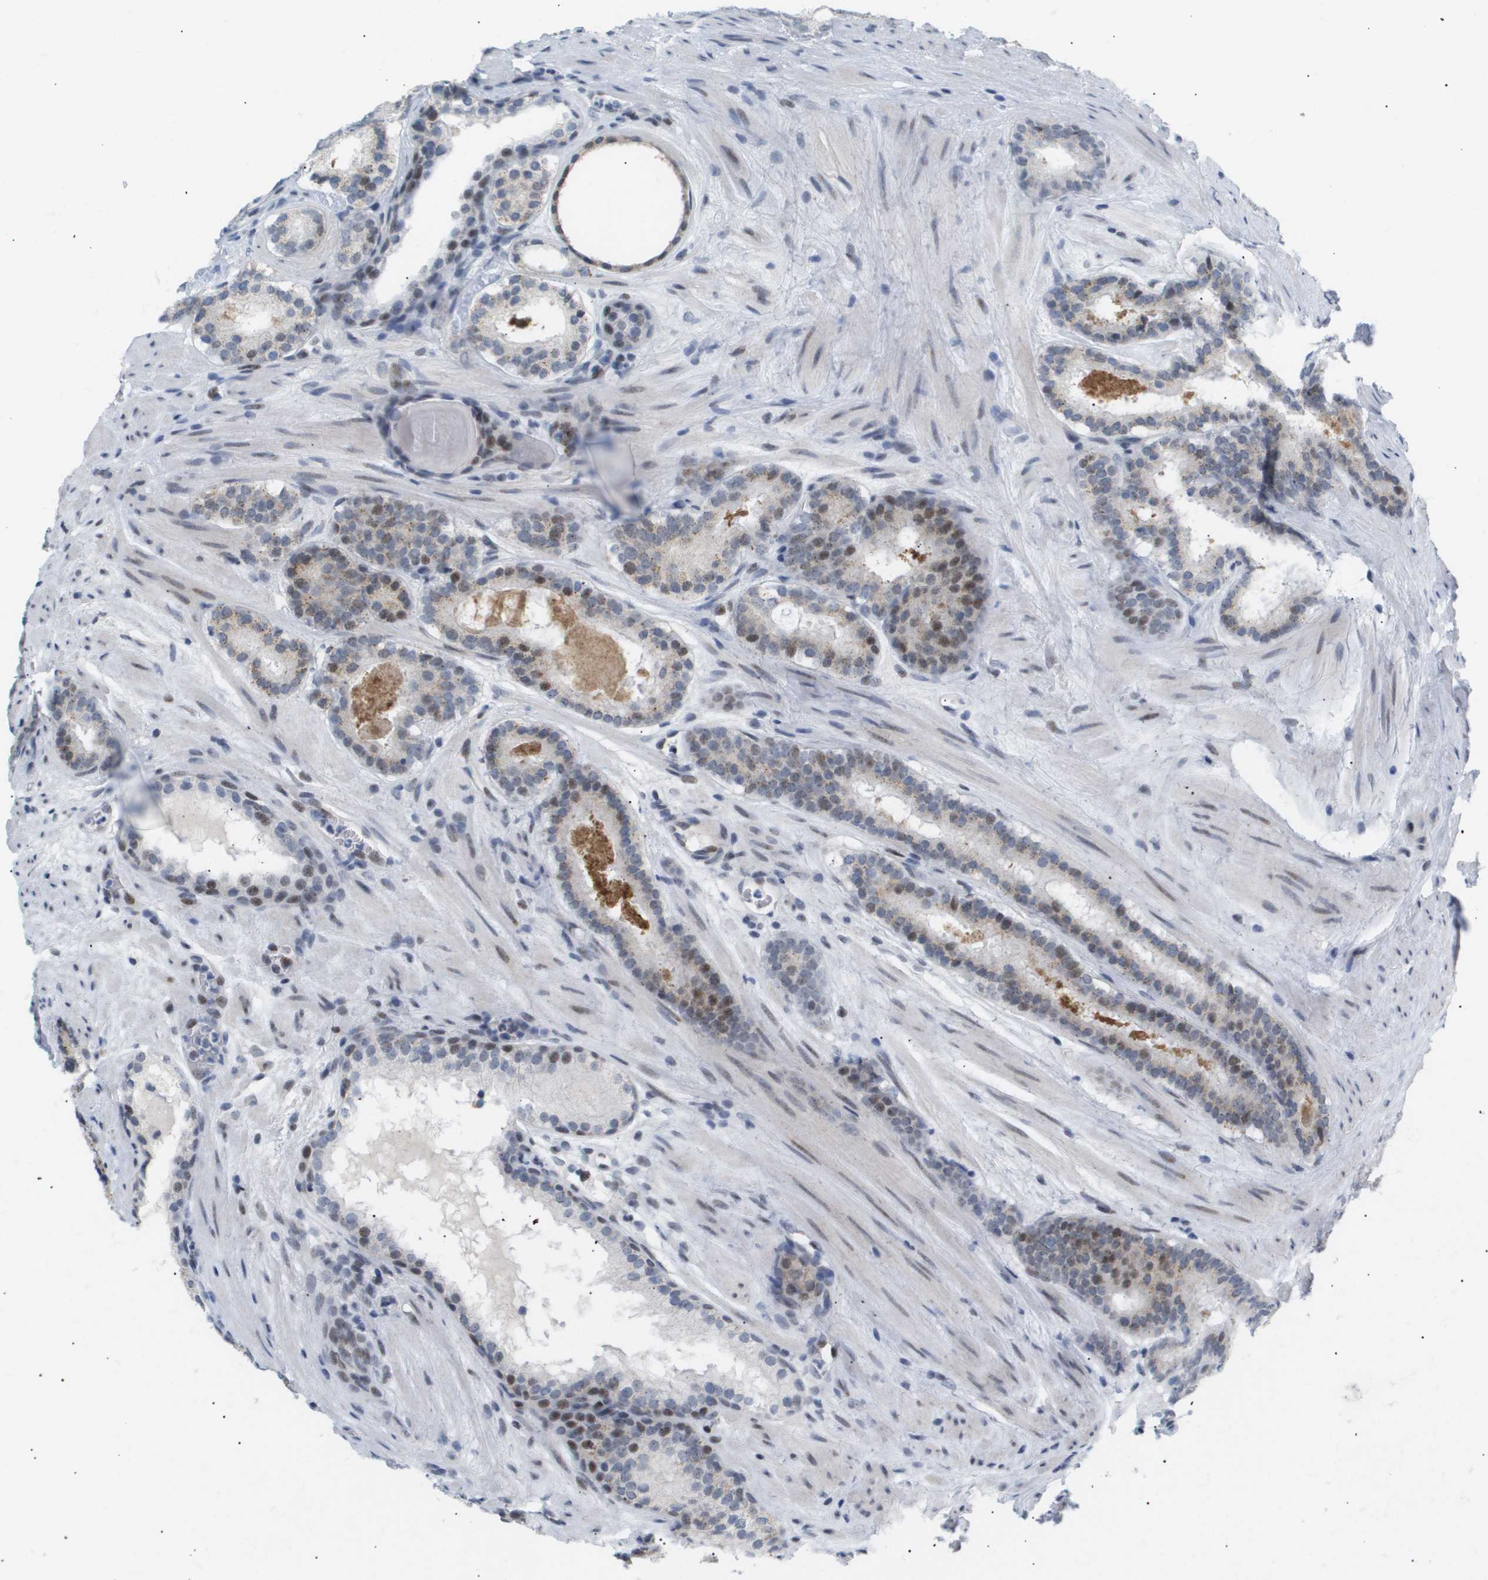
{"staining": {"intensity": "moderate", "quantity": "25%-75%", "location": "nuclear"}, "tissue": "prostate cancer", "cell_type": "Tumor cells", "image_type": "cancer", "snomed": [{"axis": "morphology", "description": "Adenocarcinoma, Low grade"}, {"axis": "topography", "description": "Prostate"}], "caption": "Immunohistochemical staining of prostate cancer demonstrates moderate nuclear protein positivity in about 25%-75% of tumor cells.", "gene": "PPARD", "patient": {"sex": "male", "age": 69}}